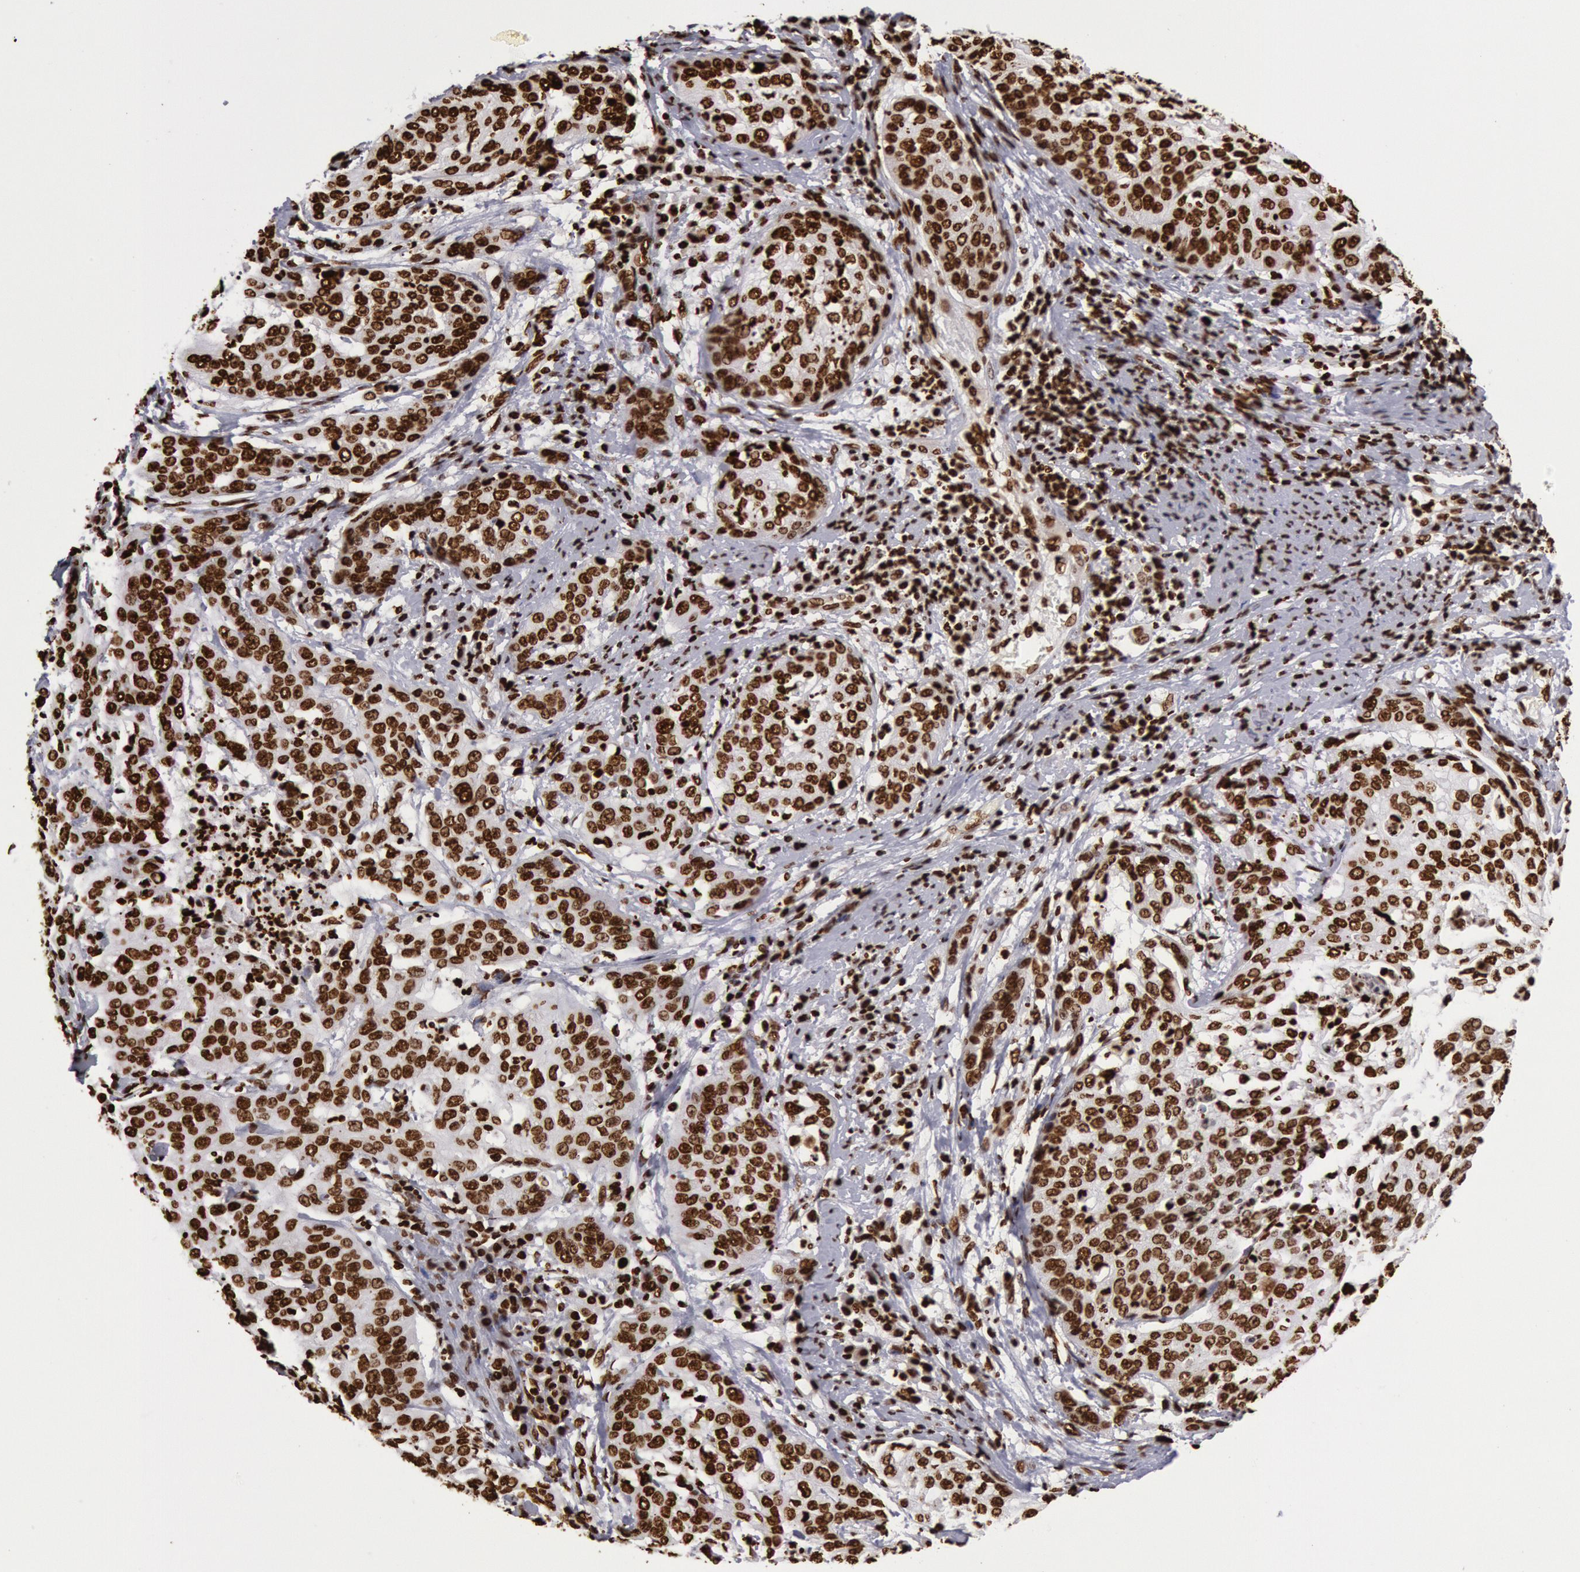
{"staining": {"intensity": "strong", "quantity": ">75%", "location": "nuclear"}, "tissue": "cervical cancer", "cell_type": "Tumor cells", "image_type": "cancer", "snomed": [{"axis": "morphology", "description": "Squamous cell carcinoma, NOS"}, {"axis": "topography", "description": "Cervix"}], "caption": "About >75% of tumor cells in human squamous cell carcinoma (cervical) display strong nuclear protein expression as visualized by brown immunohistochemical staining.", "gene": "H3-4", "patient": {"sex": "female", "age": 41}}